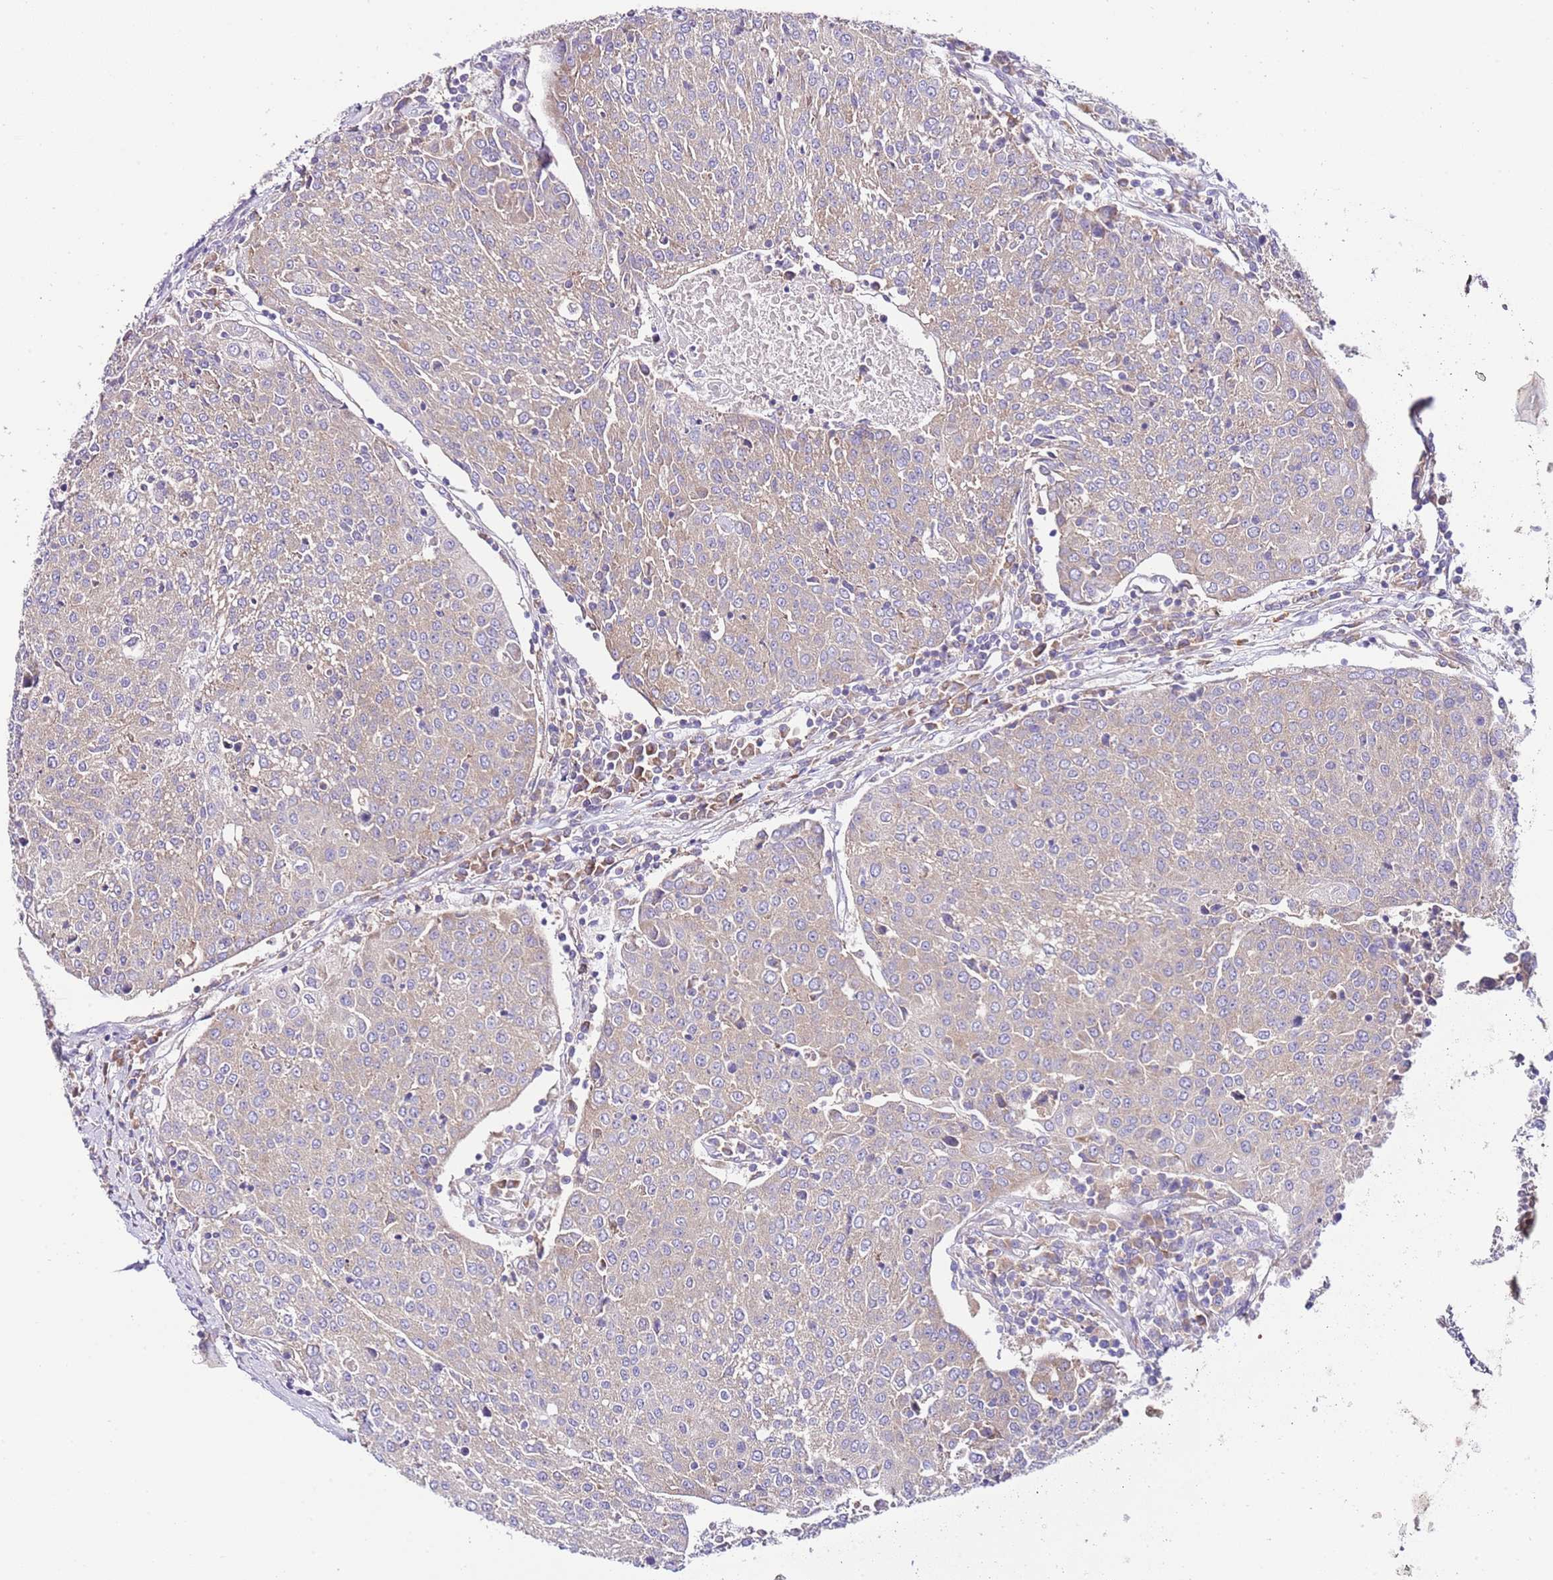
{"staining": {"intensity": "weak", "quantity": "<25%", "location": "cytoplasmic/membranous"}, "tissue": "urothelial cancer", "cell_type": "Tumor cells", "image_type": "cancer", "snomed": [{"axis": "morphology", "description": "Urothelial carcinoma, High grade"}, {"axis": "topography", "description": "Urinary bladder"}], "caption": "This is a image of IHC staining of urothelial cancer, which shows no expression in tumor cells.", "gene": "RPS10", "patient": {"sex": "female", "age": 85}}